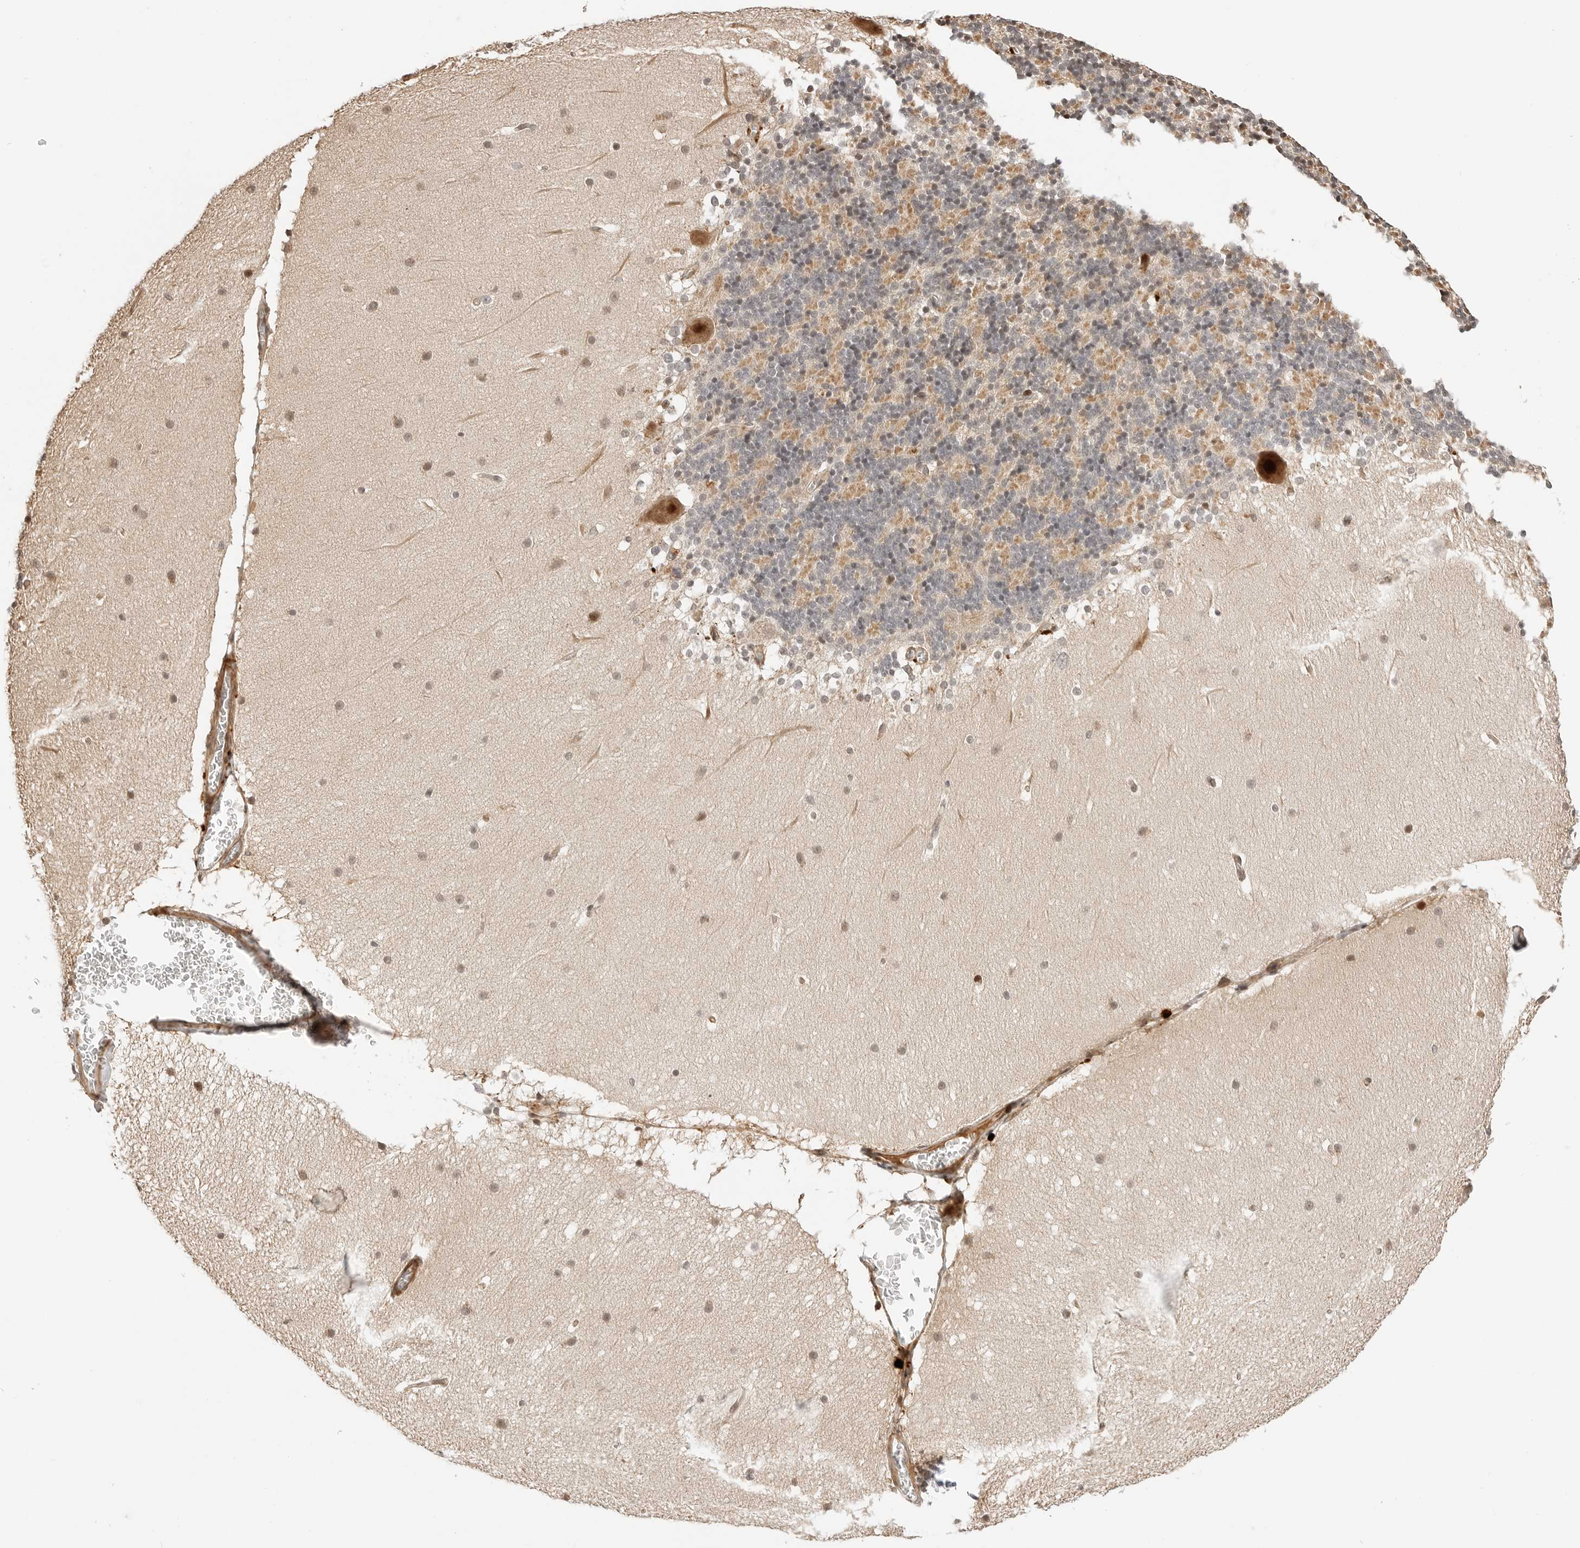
{"staining": {"intensity": "moderate", "quantity": "25%-75%", "location": "cytoplasmic/membranous"}, "tissue": "cerebellum", "cell_type": "Cells in granular layer", "image_type": "normal", "snomed": [{"axis": "morphology", "description": "Normal tissue, NOS"}, {"axis": "topography", "description": "Cerebellum"}], "caption": "Immunohistochemical staining of unremarkable human cerebellum exhibits 25%-75% levels of moderate cytoplasmic/membranous protein staining in approximately 25%-75% of cells in granular layer.", "gene": "GEM", "patient": {"sex": "female", "age": 19}}